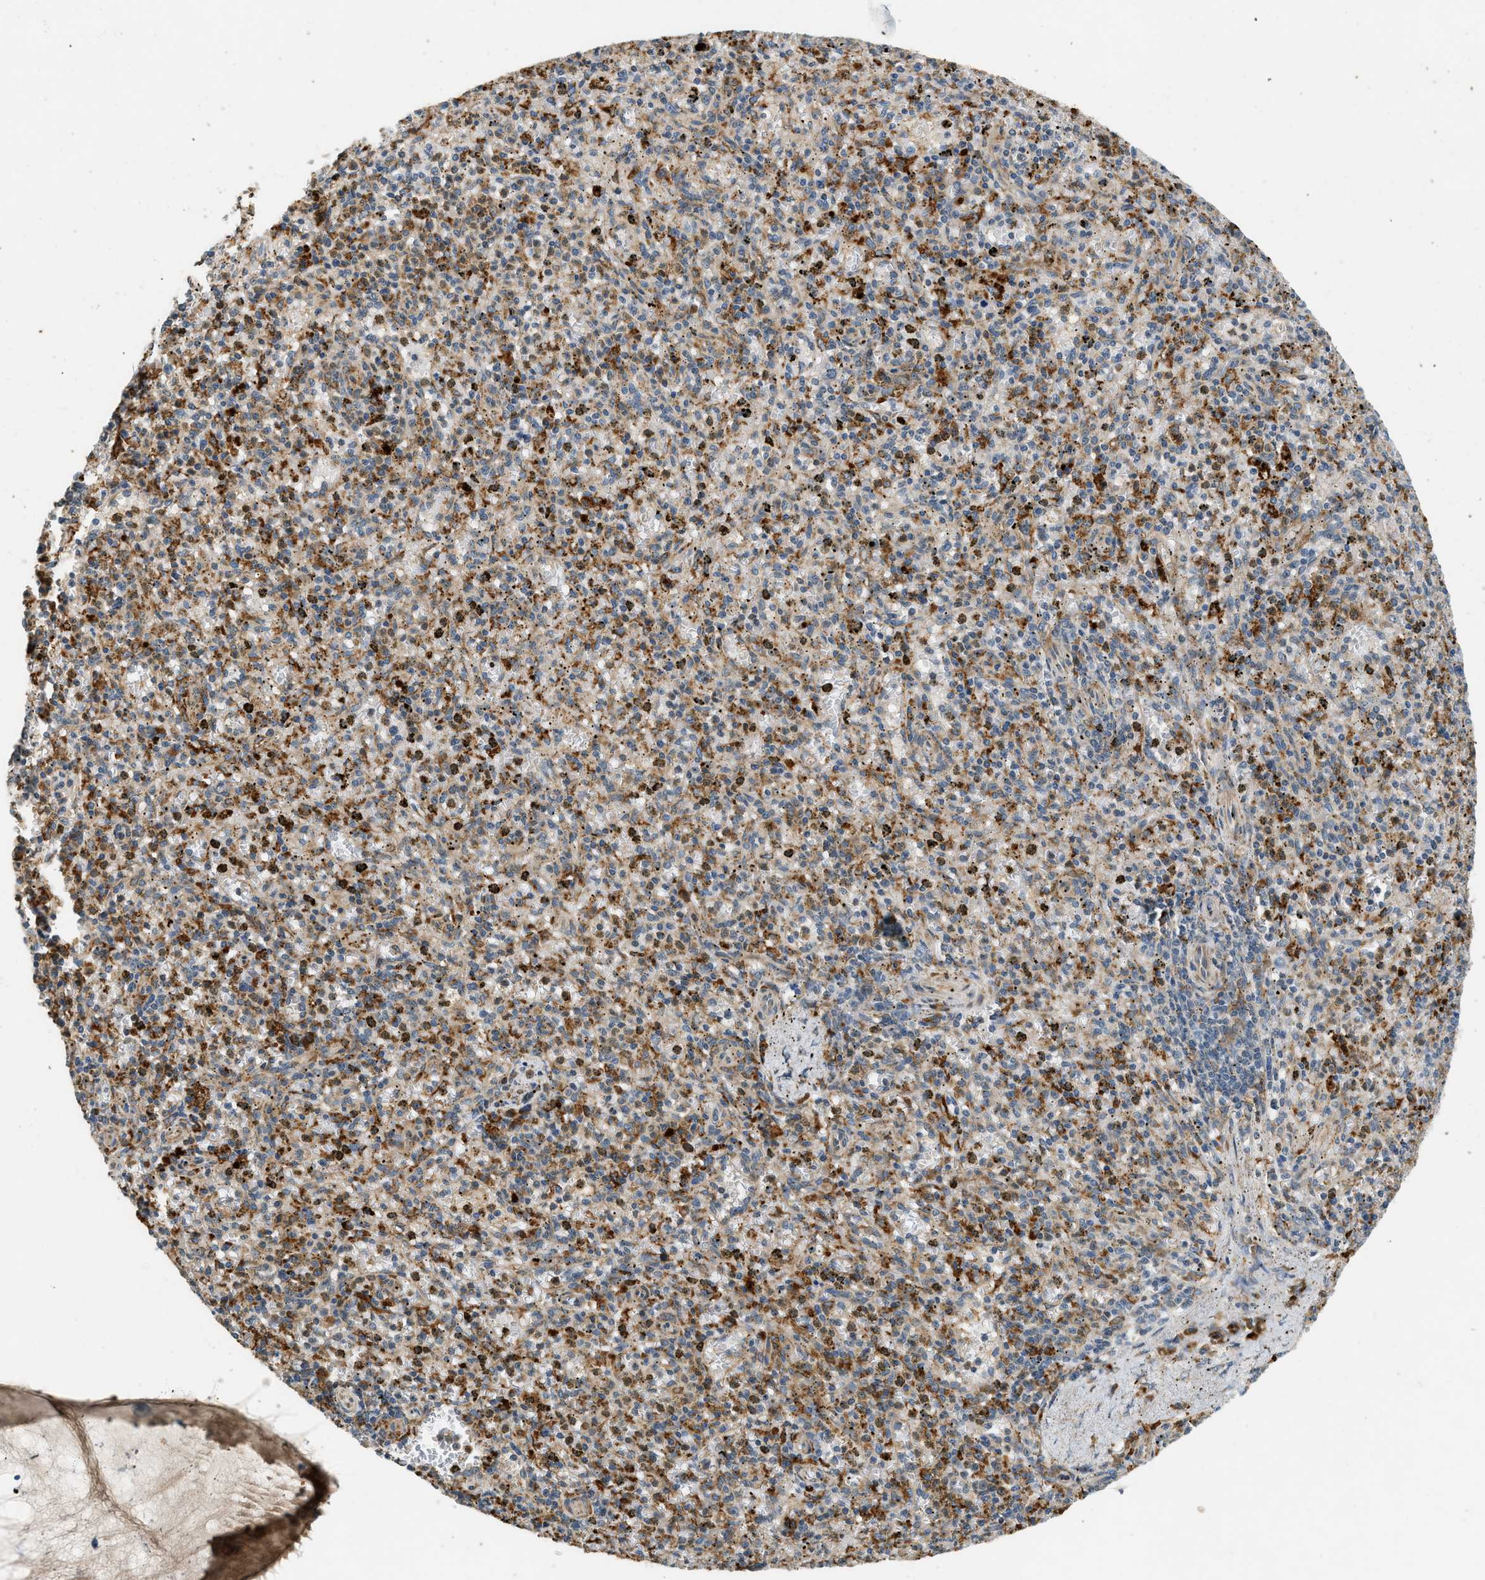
{"staining": {"intensity": "moderate", "quantity": ">75%", "location": "cytoplasmic/membranous"}, "tissue": "spleen", "cell_type": "Cells in red pulp", "image_type": "normal", "snomed": [{"axis": "morphology", "description": "Normal tissue, NOS"}, {"axis": "topography", "description": "Spleen"}], "caption": "Immunohistochemistry histopathology image of benign spleen: human spleen stained using IHC shows medium levels of moderate protein expression localized specifically in the cytoplasmic/membranous of cells in red pulp, appearing as a cytoplasmic/membranous brown color.", "gene": "CTSB", "patient": {"sex": "male", "age": 72}}